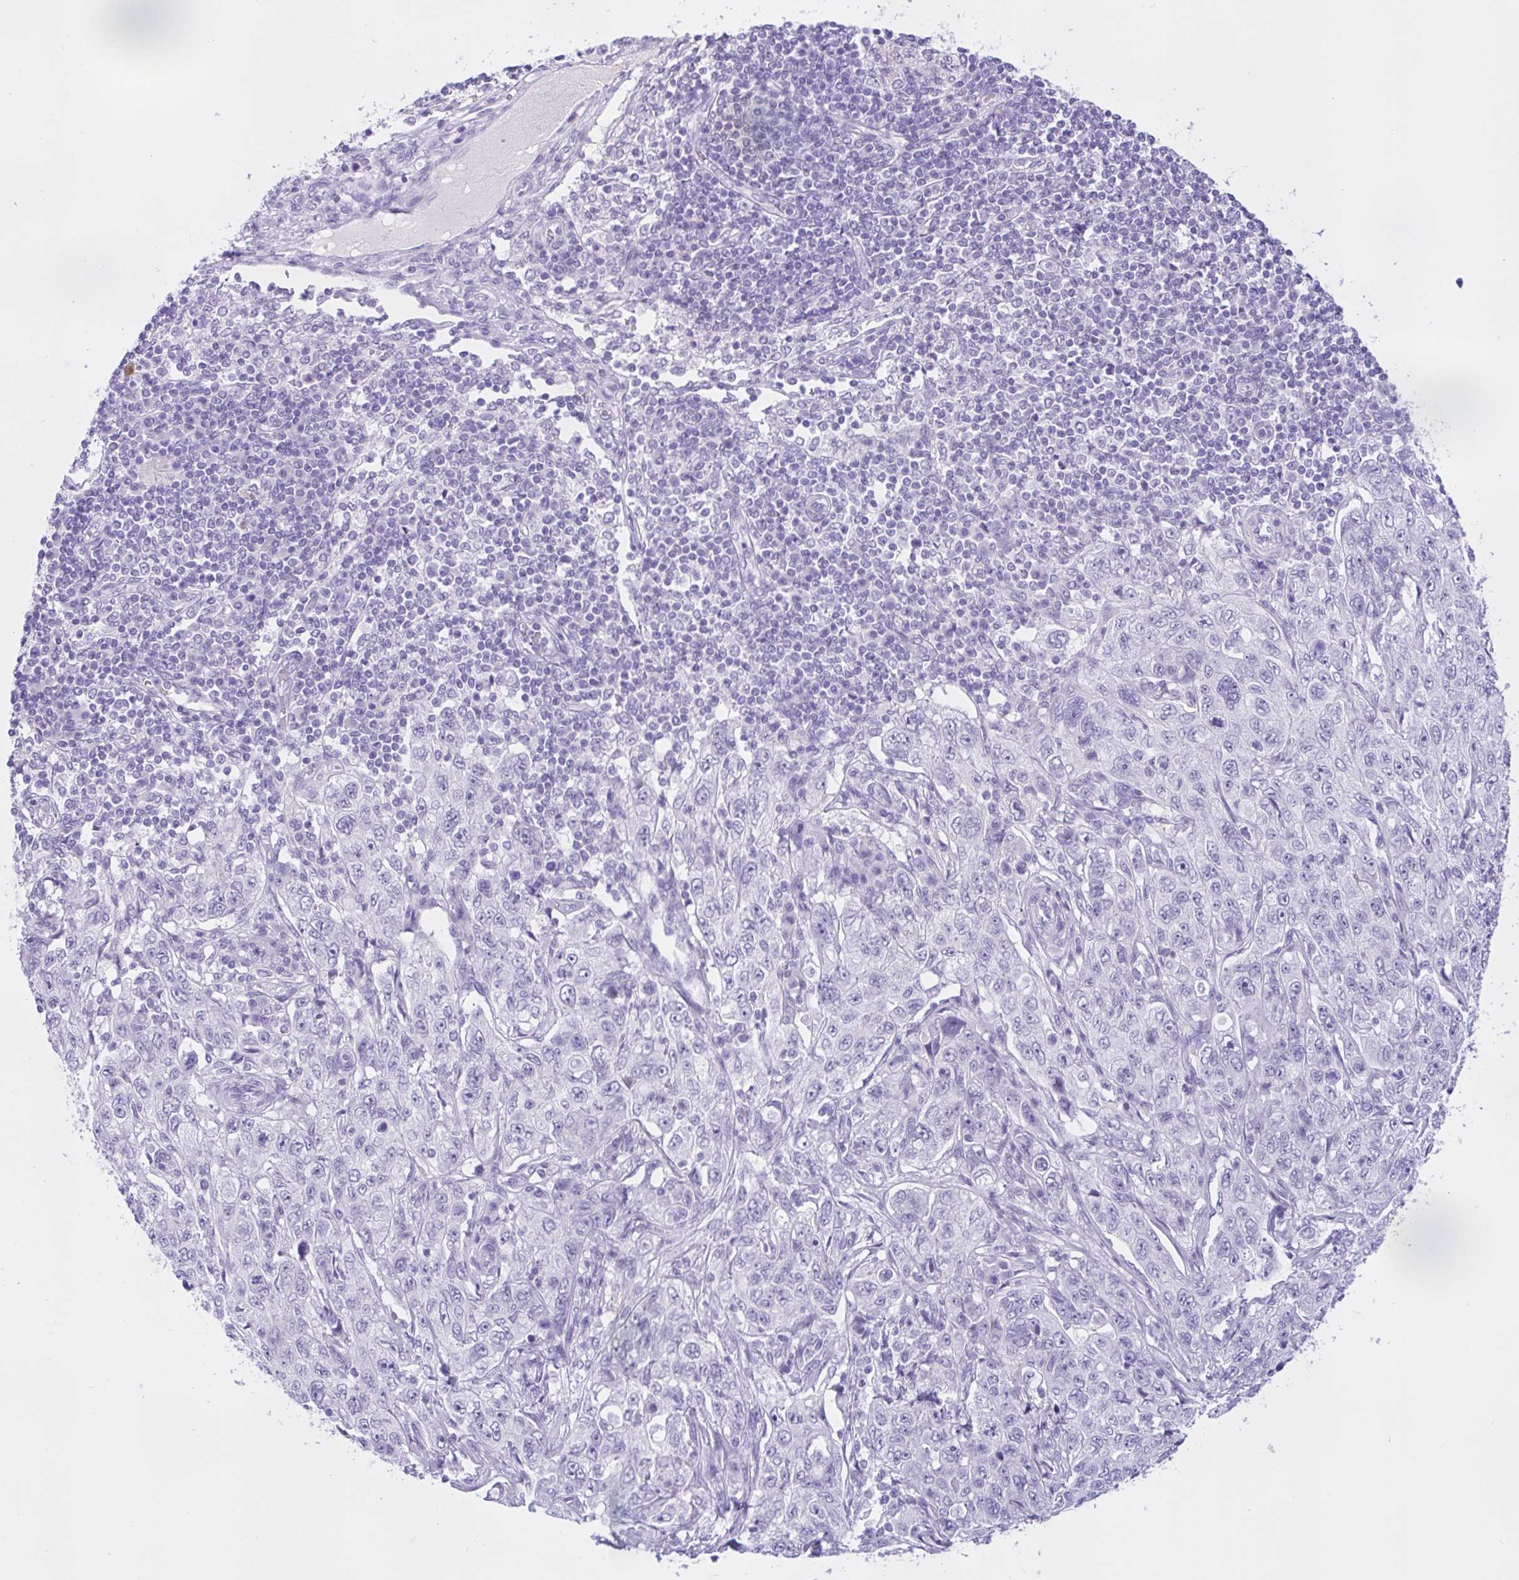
{"staining": {"intensity": "negative", "quantity": "none", "location": "none"}, "tissue": "pancreatic cancer", "cell_type": "Tumor cells", "image_type": "cancer", "snomed": [{"axis": "morphology", "description": "Adenocarcinoma, NOS"}, {"axis": "topography", "description": "Pancreas"}], "caption": "Immunohistochemistry of human pancreatic cancer exhibits no expression in tumor cells. The staining is performed using DAB (3,3'-diaminobenzidine) brown chromogen with nuclei counter-stained in using hematoxylin.", "gene": "ZNF319", "patient": {"sex": "male", "age": 68}}